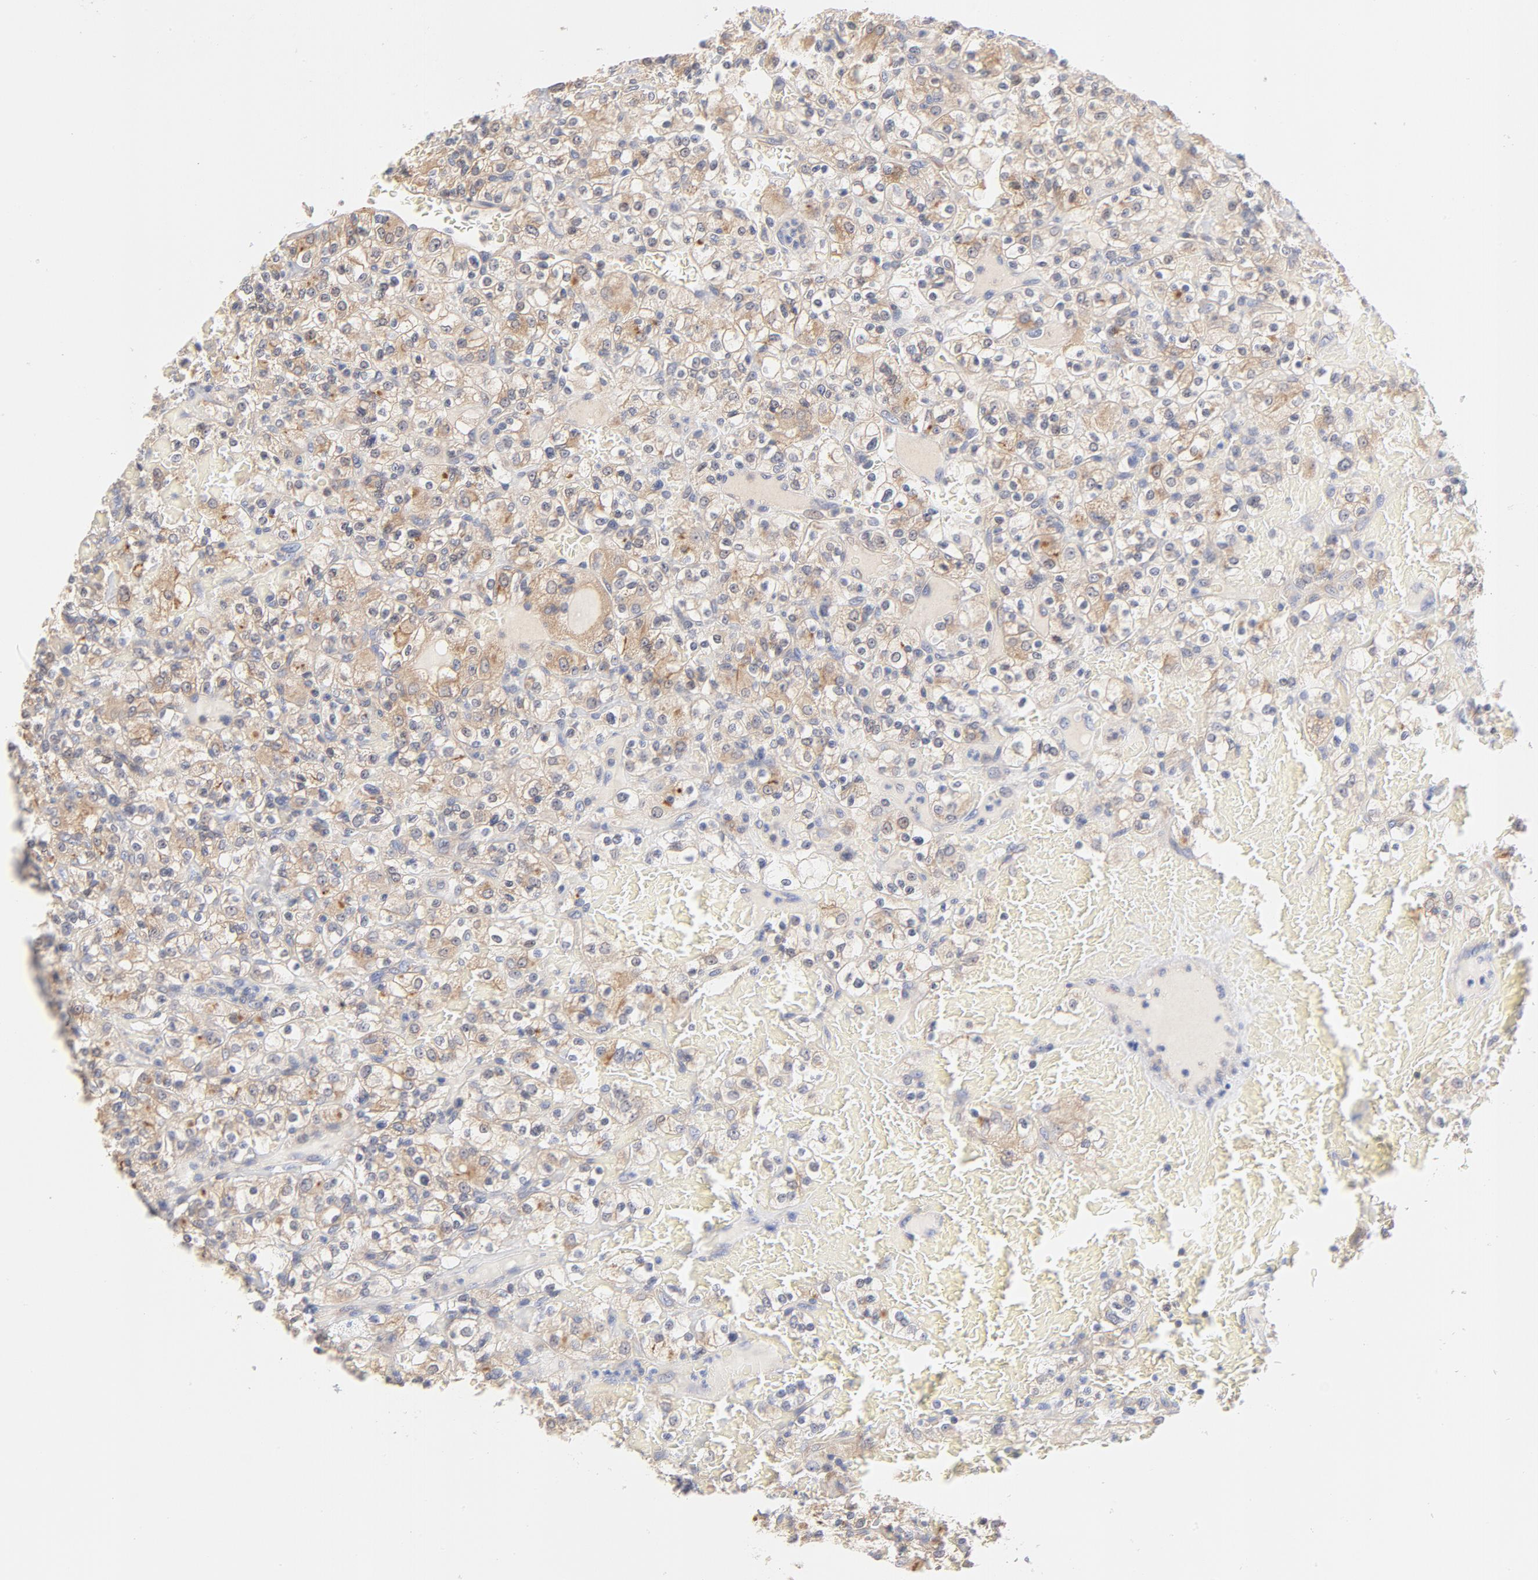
{"staining": {"intensity": "weak", "quantity": "<25%", "location": "cytoplasmic/membranous"}, "tissue": "renal cancer", "cell_type": "Tumor cells", "image_type": "cancer", "snomed": [{"axis": "morphology", "description": "Normal tissue, NOS"}, {"axis": "morphology", "description": "Adenocarcinoma, NOS"}, {"axis": "topography", "description": "Kidney"}], "caption": "The histopathology image displays no staining of tumor cells in renal cancer. (DAB IHC, high magnification).", "gene": "SETD3", "patient": {"sex": "female", "age": 72}}